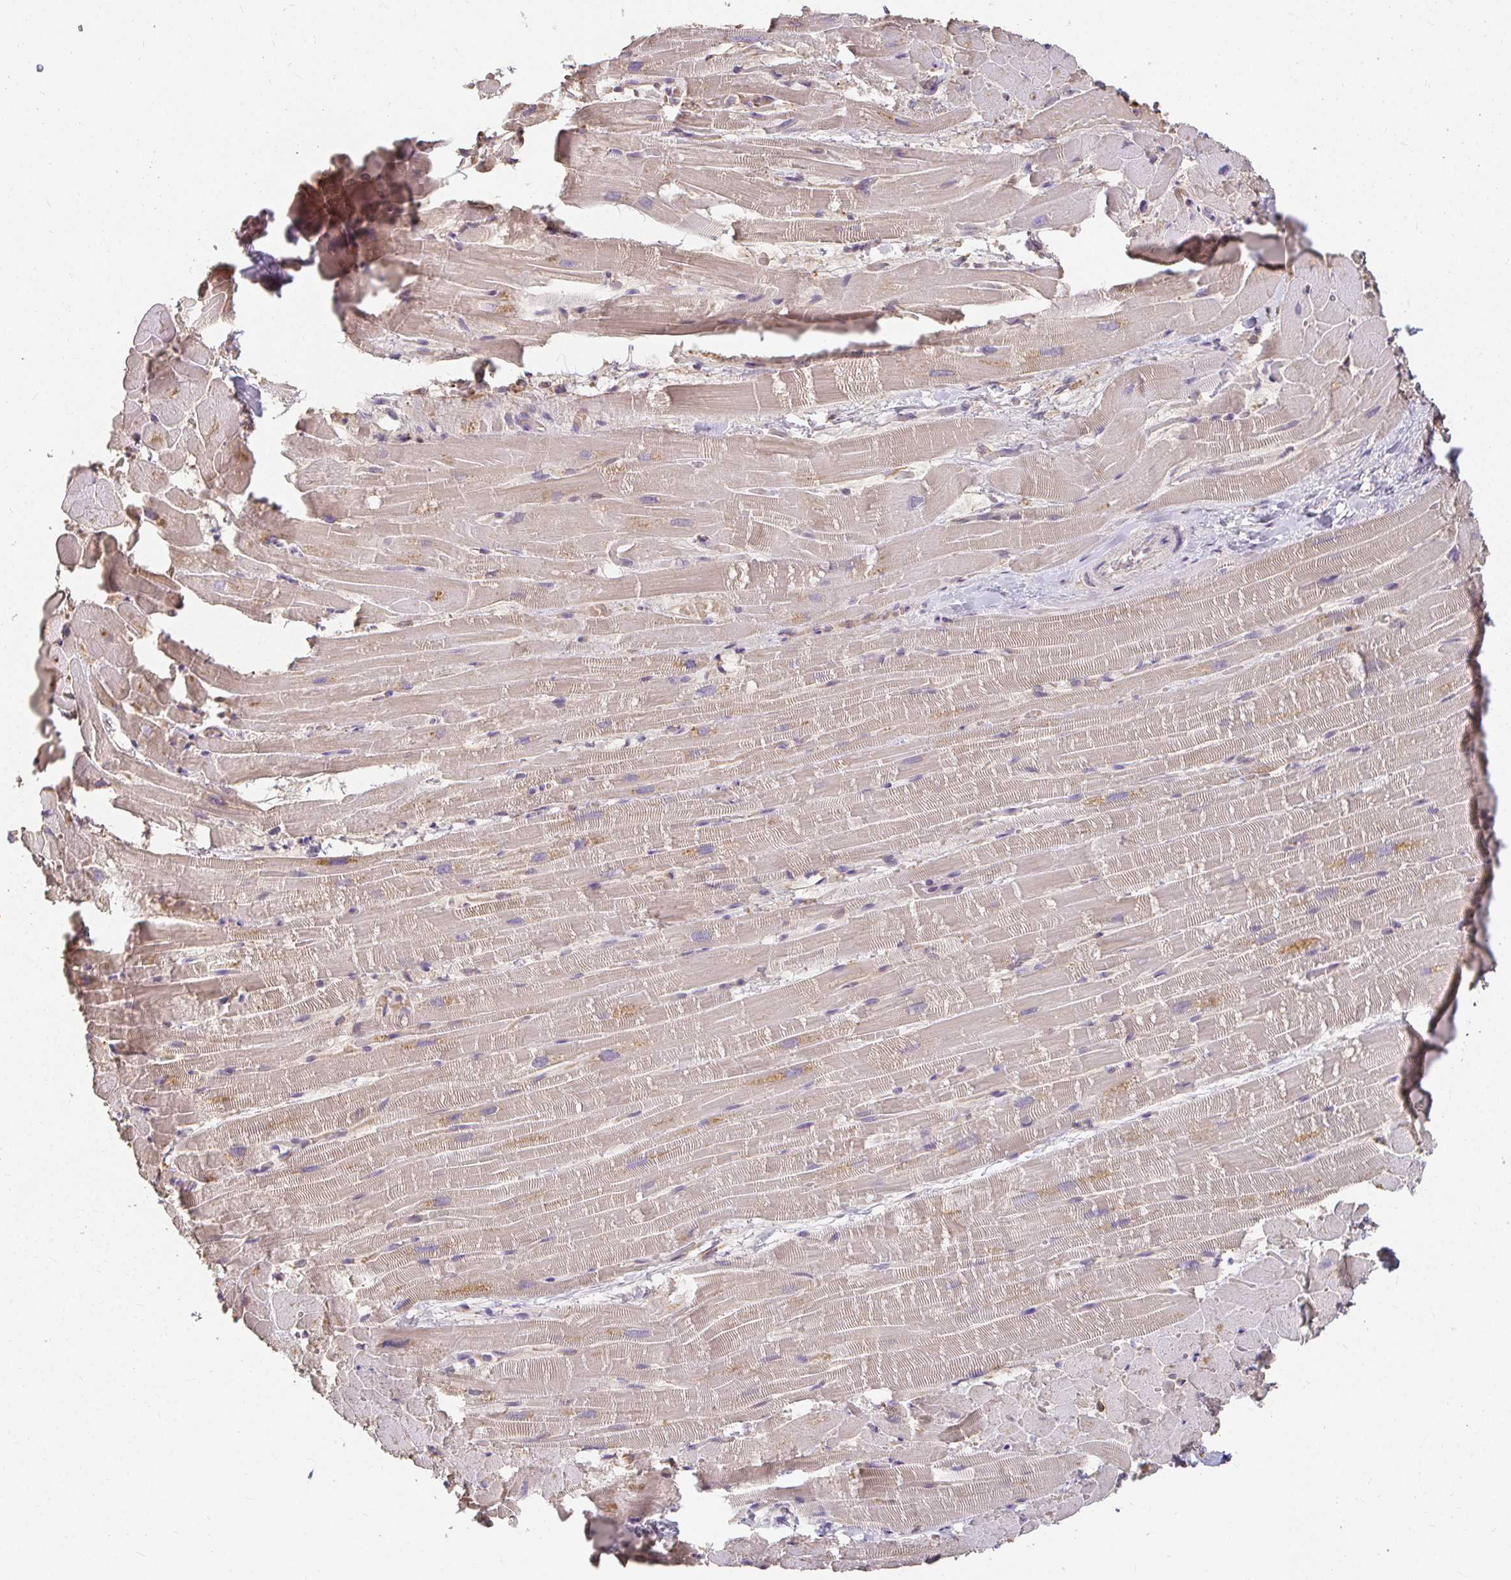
{"staining": {"intensity": "weak", "quantity": "25%-75%", "location": "cytoplasmic/membranous"}, "tissue": "heart muscle", "cell_type": "Cardiomyocytes", "image_type": "normal", "snomed": [{"axis": "morphology", "description": "Normal tissue, NOS"}, {"axis": "topography", "description": "Heart"}], "caption": "This is a micrograph of immunohistochemistry (IHC) staining of unremarkable heart muscle, which shows weak expression in the cytoplasmic/membranous of cardiomyocytes.", "gene": "LOXL4", "patient": {"sex": "male", "age": 37}}